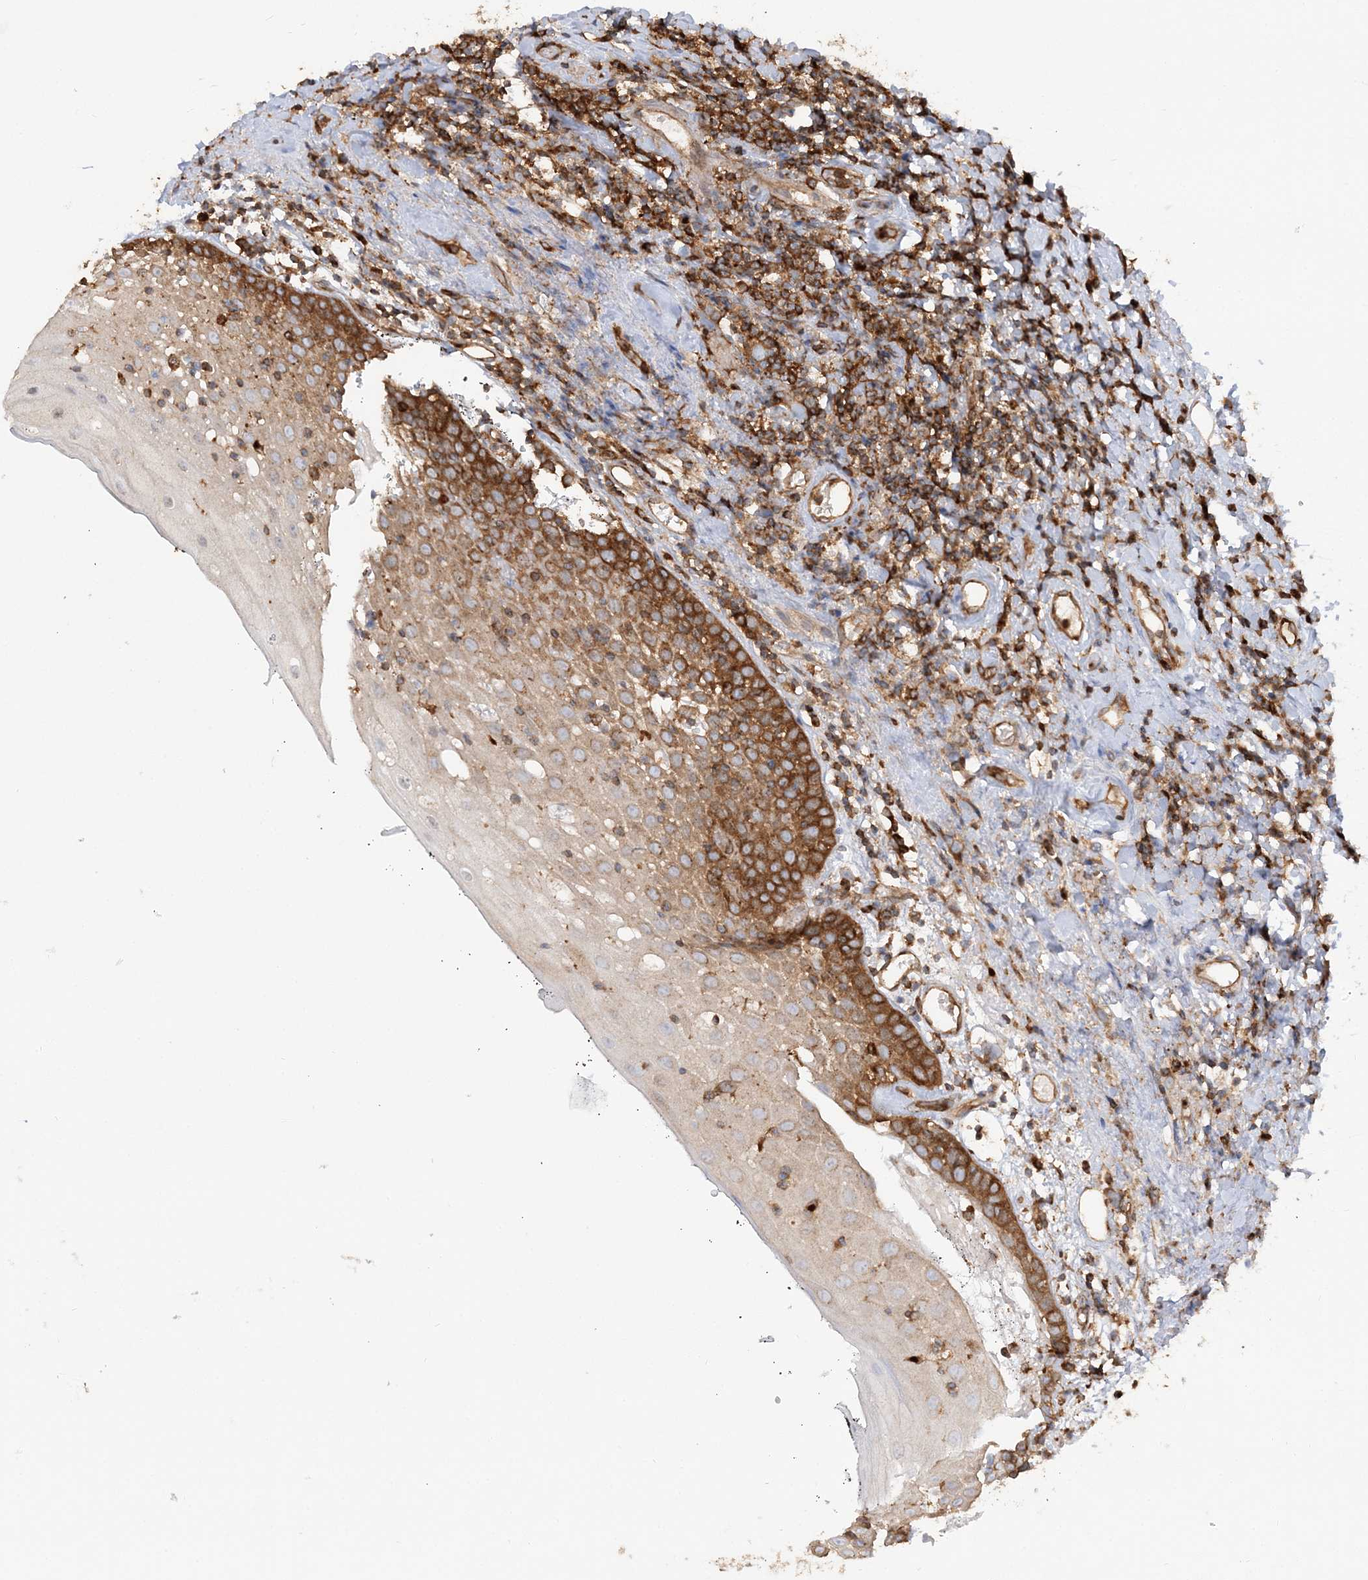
{"staining": {"intensity": "strong", "quantity": "25%-75%", "location": "cytoplasmic/membranous"}, "tissue": "oral mucosa", "cell_type": "Squamous epithelial cells", "image_type": "normal", "snomed": [{"axis": "morphology", "description": "Normal tissue, NOS"}, {"axis": "topography", "description": "Oral tissue"}], "caption": "Human oral mucosa stained with a brown dye displays strong cytoplasmic/membranous positive positivity in approximately 25%-75% of squamous epithelial cells.", "gene": "TBC1D5", "patient": {"sex": "male", "age": 74}}